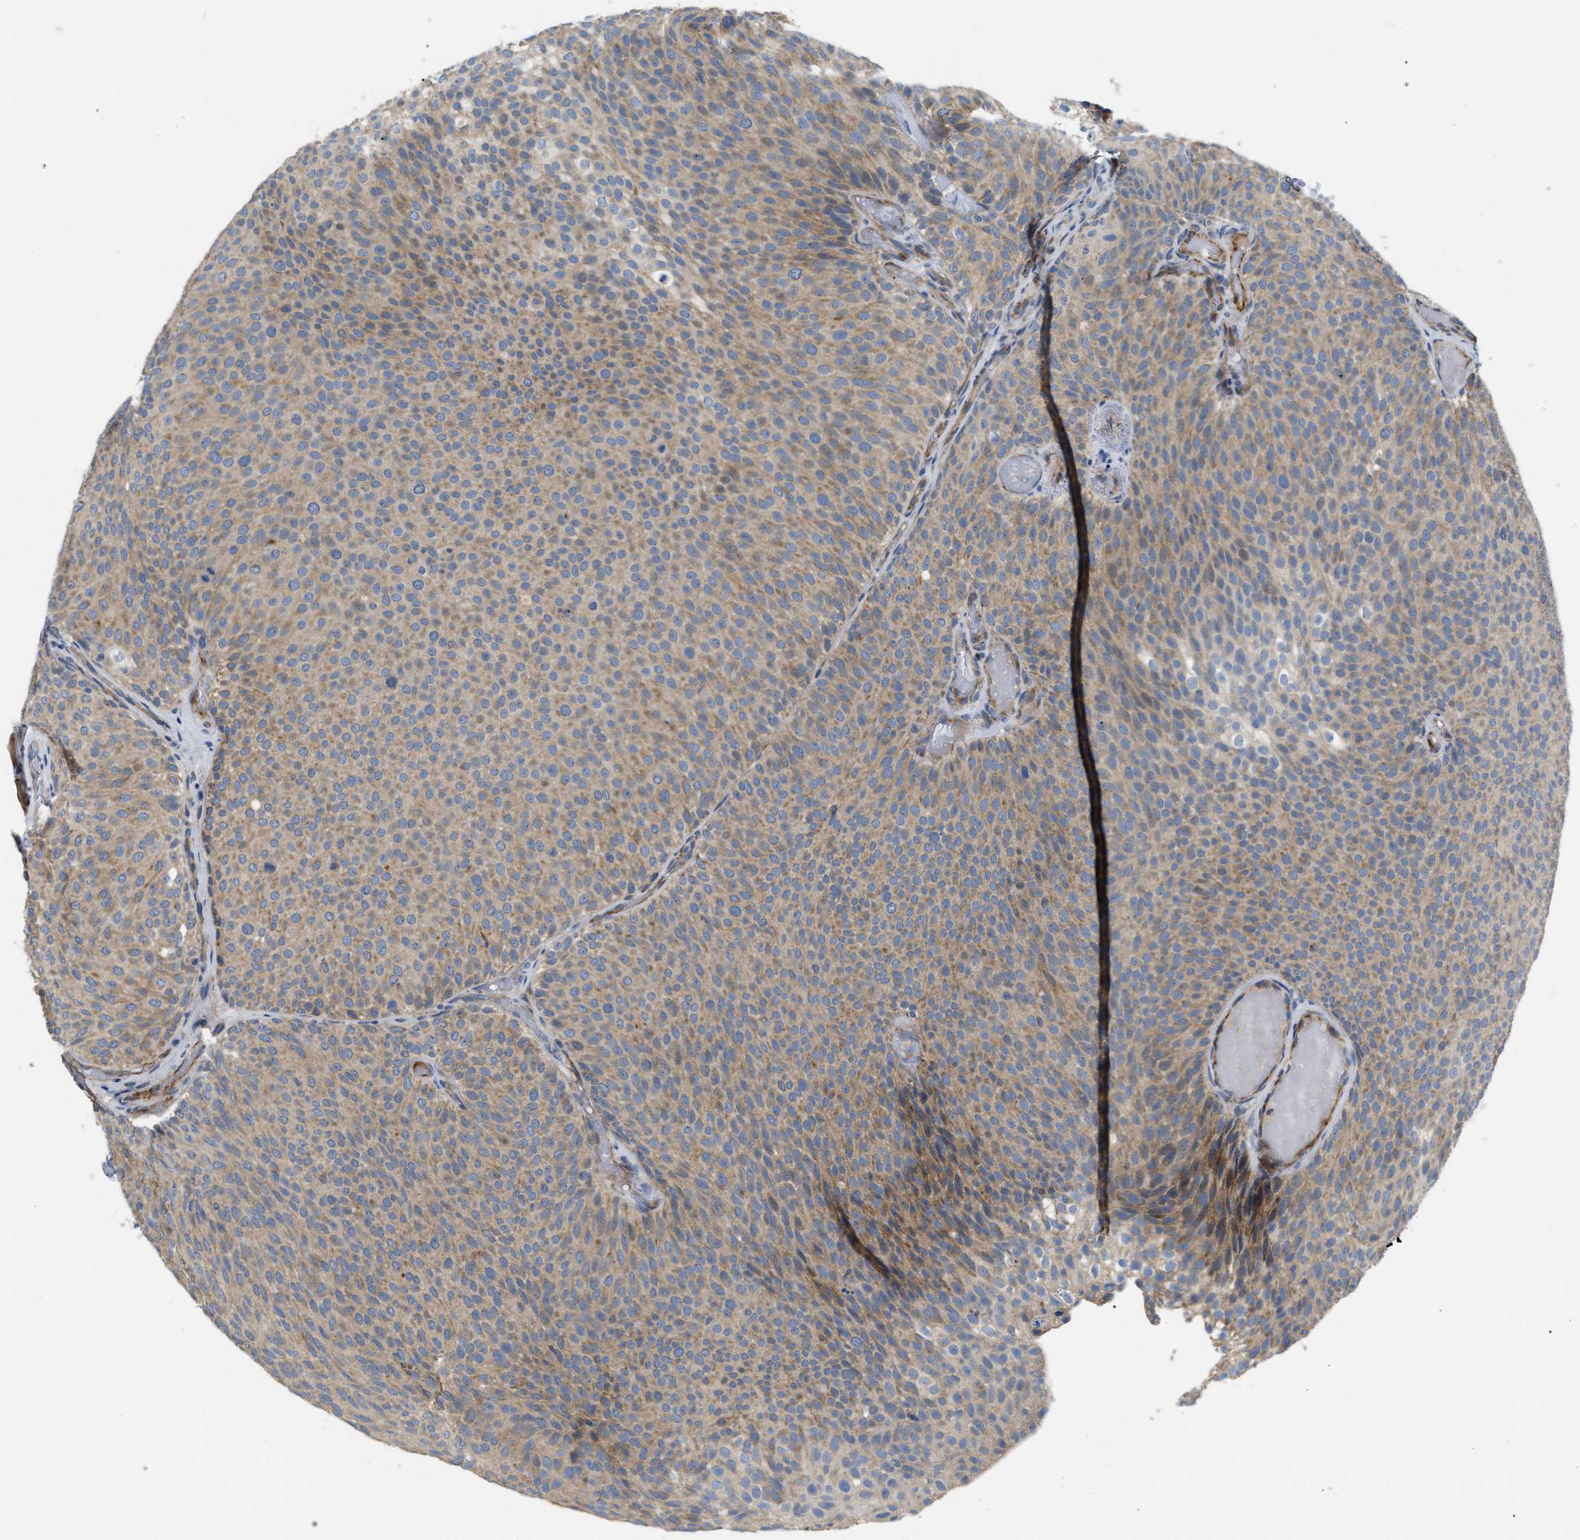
{"staining": {"intensity": "moderate", "quantity": ">75%", "location": "cytoplasmic/membranous"}, "tissue": "urothelial cancer", "cell_type": "Tumor cells", "image_type": "cancer", "snomed": [{"axis": "morphology", "description": "Urothelial carcinoma, Low grade"}, {"axis": "topography", "description": "Urinary bladder"}], "caption": "Immunohistochemical staining of urothelial cancer demonstrates medium levels of moderate cytoplasmic/membranous protein expression in approximately >75% of tumor cells.", "gene": "DHX58", "patient": {"sex": "male", "age": 78}}